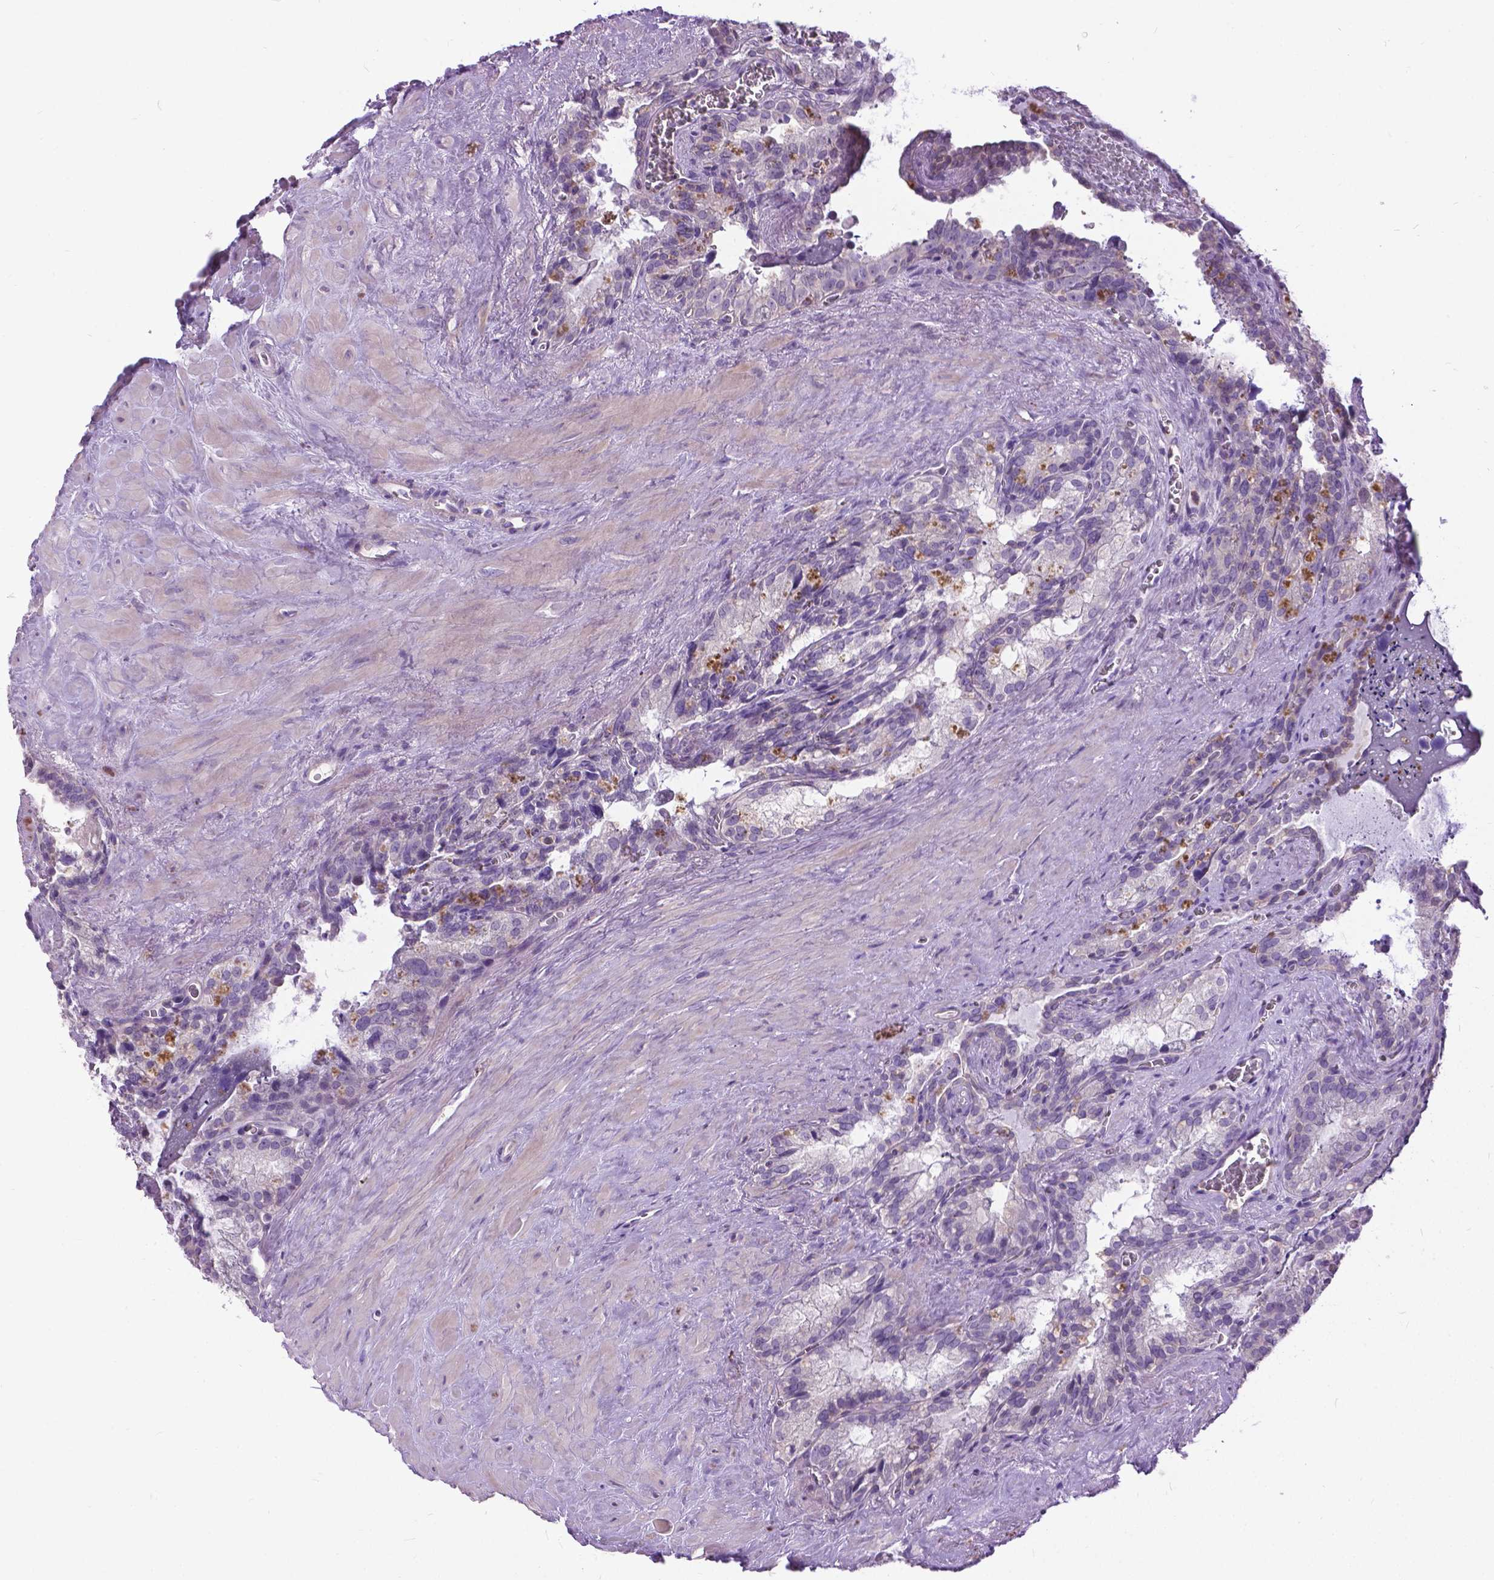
{"staining": {"intensity": "negative", "quantity": "none", "location": "none"}, "tissue": "seminal vesicle", "cell_type": "Glandular cells", "image_type": "normal", "snomed": [{"axis": "morphology", "description": "Normal tissue, NOS"}, {"axis": "topography", "description": "Prostate"}, {"axis": "topography", "description": "Seminal veicle"}], "caption": "High power microscopy histopathology image of an immunohistochemistry micrograph of benign seminal vesicle, revealing no significant staining in glandular cells.", "gene": "JAK3", "patient": {"sex": "male", "age": 71}}